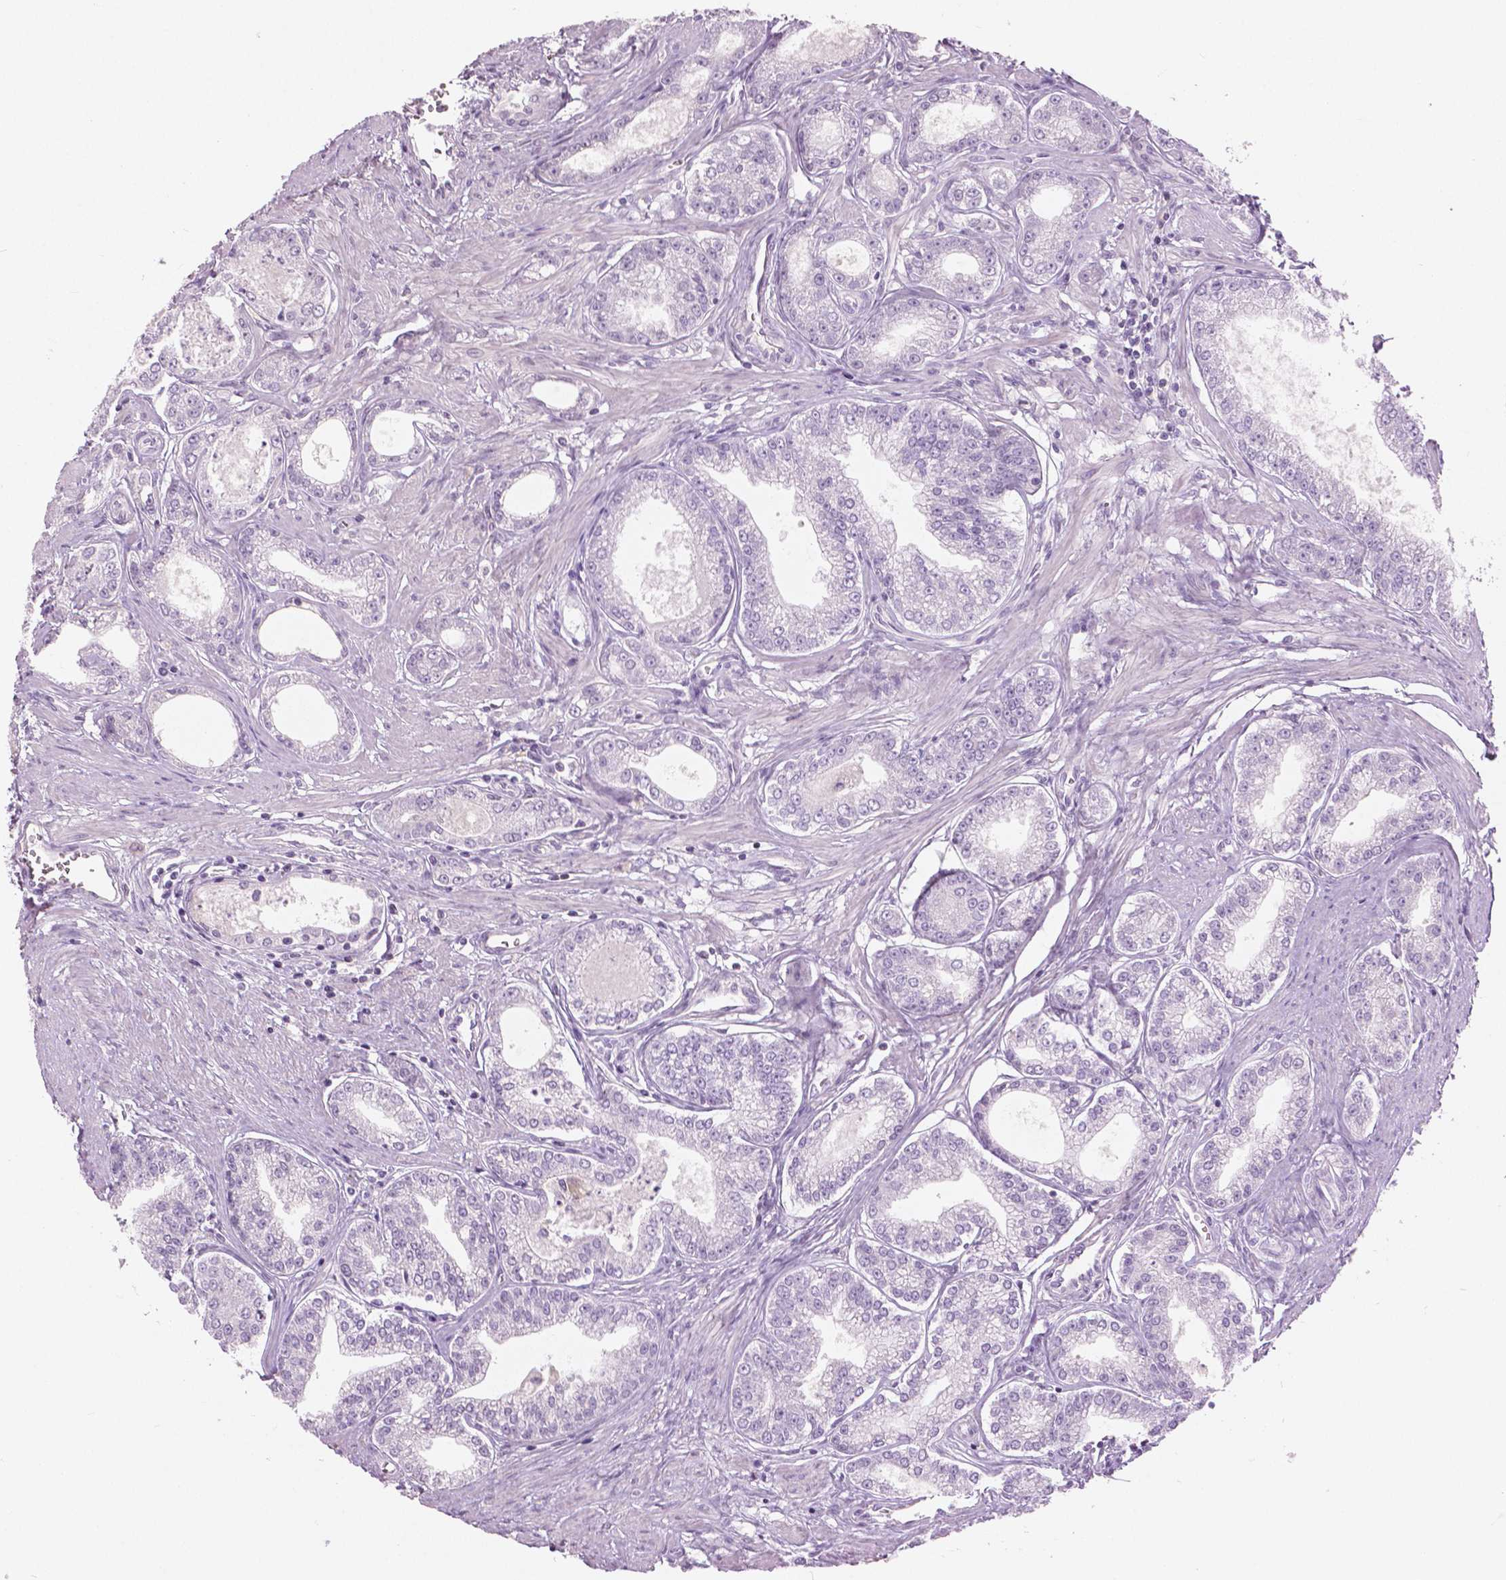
{"staining": {"intensity": "negative", "quantity": "none", "location": "none"}, "tissue": "prostate cancer", "cell_type": "Tumor cells", "image_type": "cancer", "snomed": [{"axis": "morphology", "description": "Adenocarcinoma, NOS"}, {"axis": "topography", "description": "Prostate"}], "caption": "A histopathology image of prostate cancer stained for a protein demonstrates no brown staining in tumor cells. The staining was performed using DAB (3,3'-diaminobenzidine) to visualize the protein expression in brown, while the nuclei were stained in blue with hematoxylin (Magnification: 20x).", "gene": "GALM", "patient": {"sex": "male", "age": 71}}